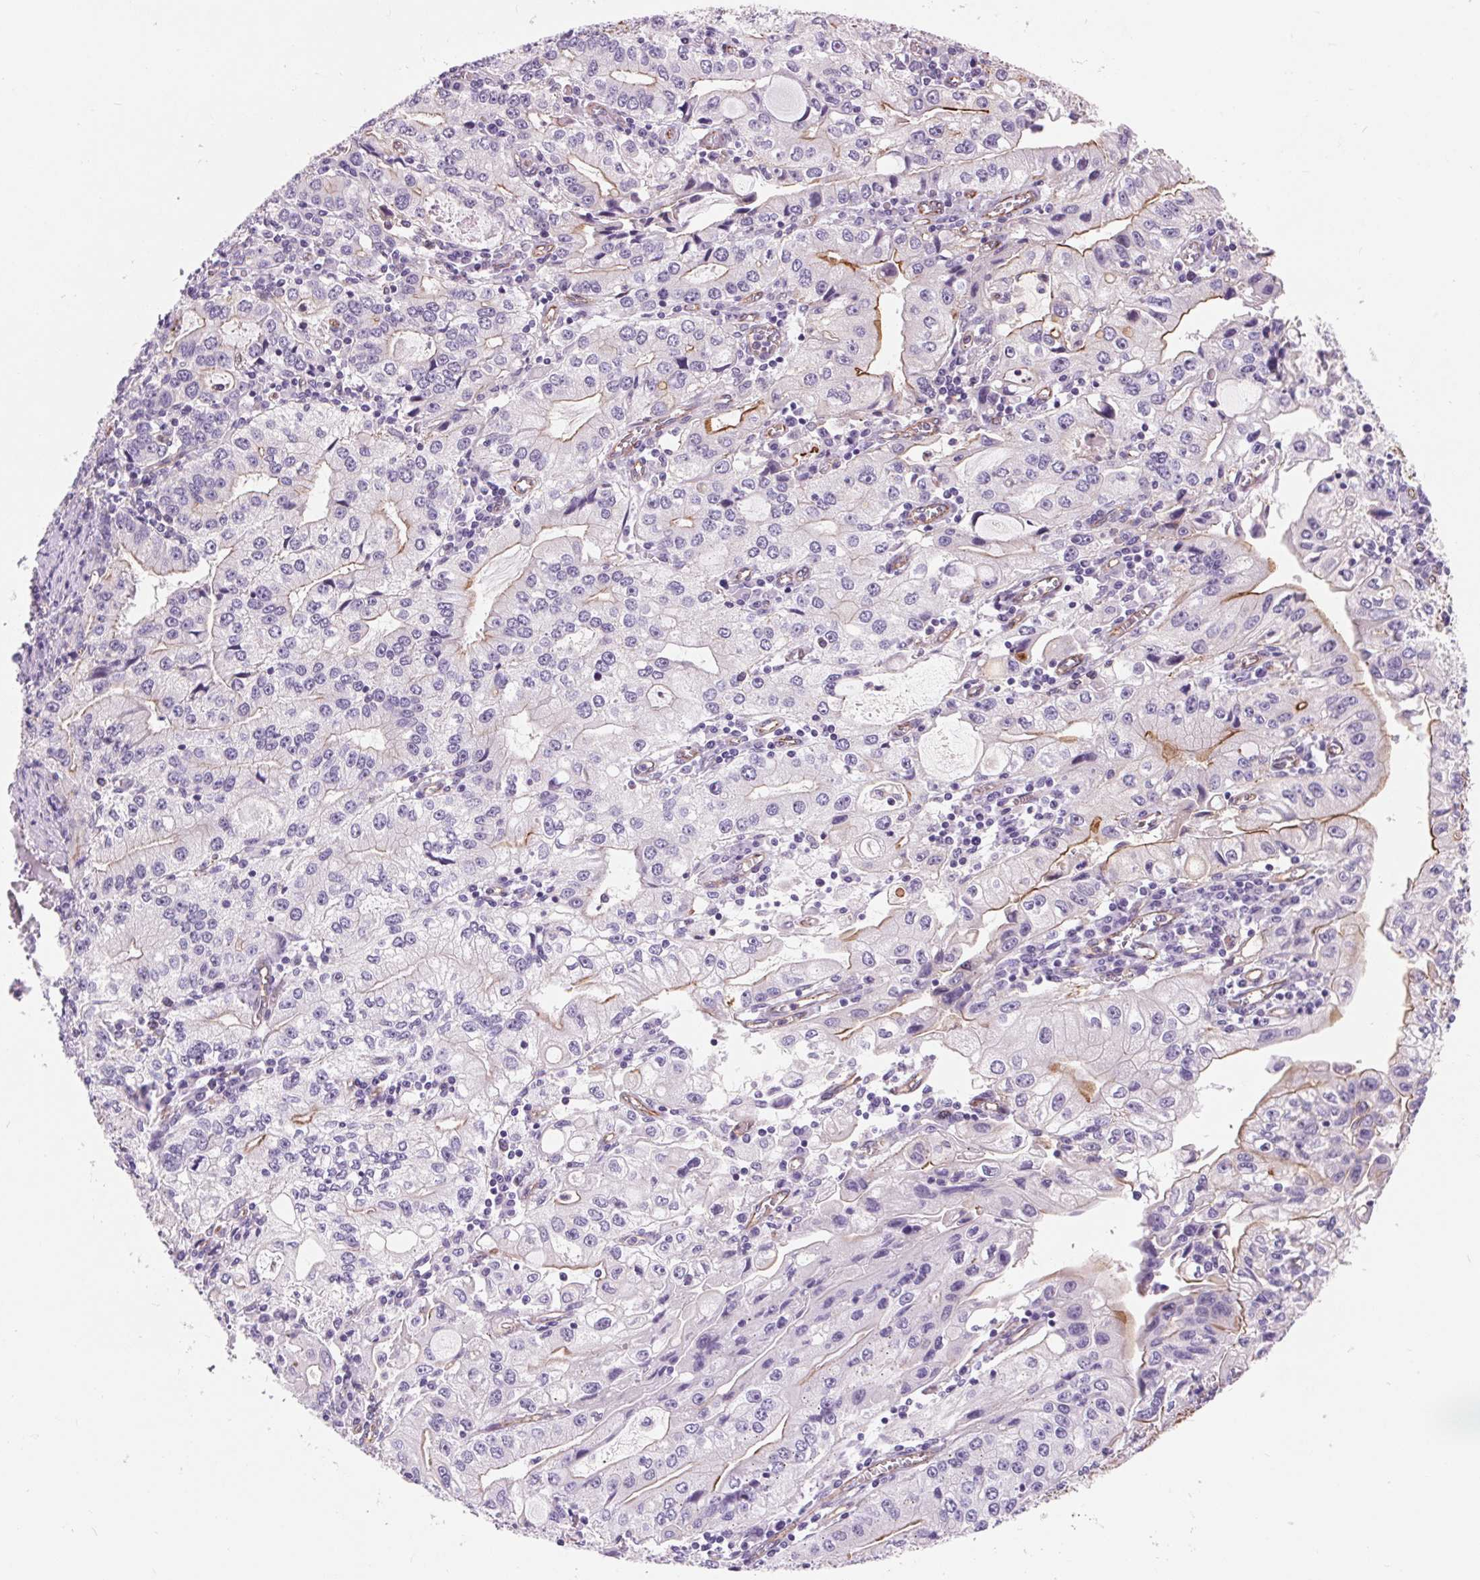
{"staining": {"intensity": "weak", "quantity": "<25%", "location": "cytoplasmic/membranous"}, "tissue": "stomach cancer", "cell_type": "Tumor cells", "image_type": "cancer", "snomed": [{"axis": "morphology", "description": "Adenocarcinoma, NOS"}, {"axis": "topography", "description": "Stomach, lower"}], "caption": "The photomicrograph exhibits no staining of tumor cells in stomach cancer. Nuclei are stained in blue.", "gene": "DIXDC1", "patient": {"sex": "female", "age": 72}}